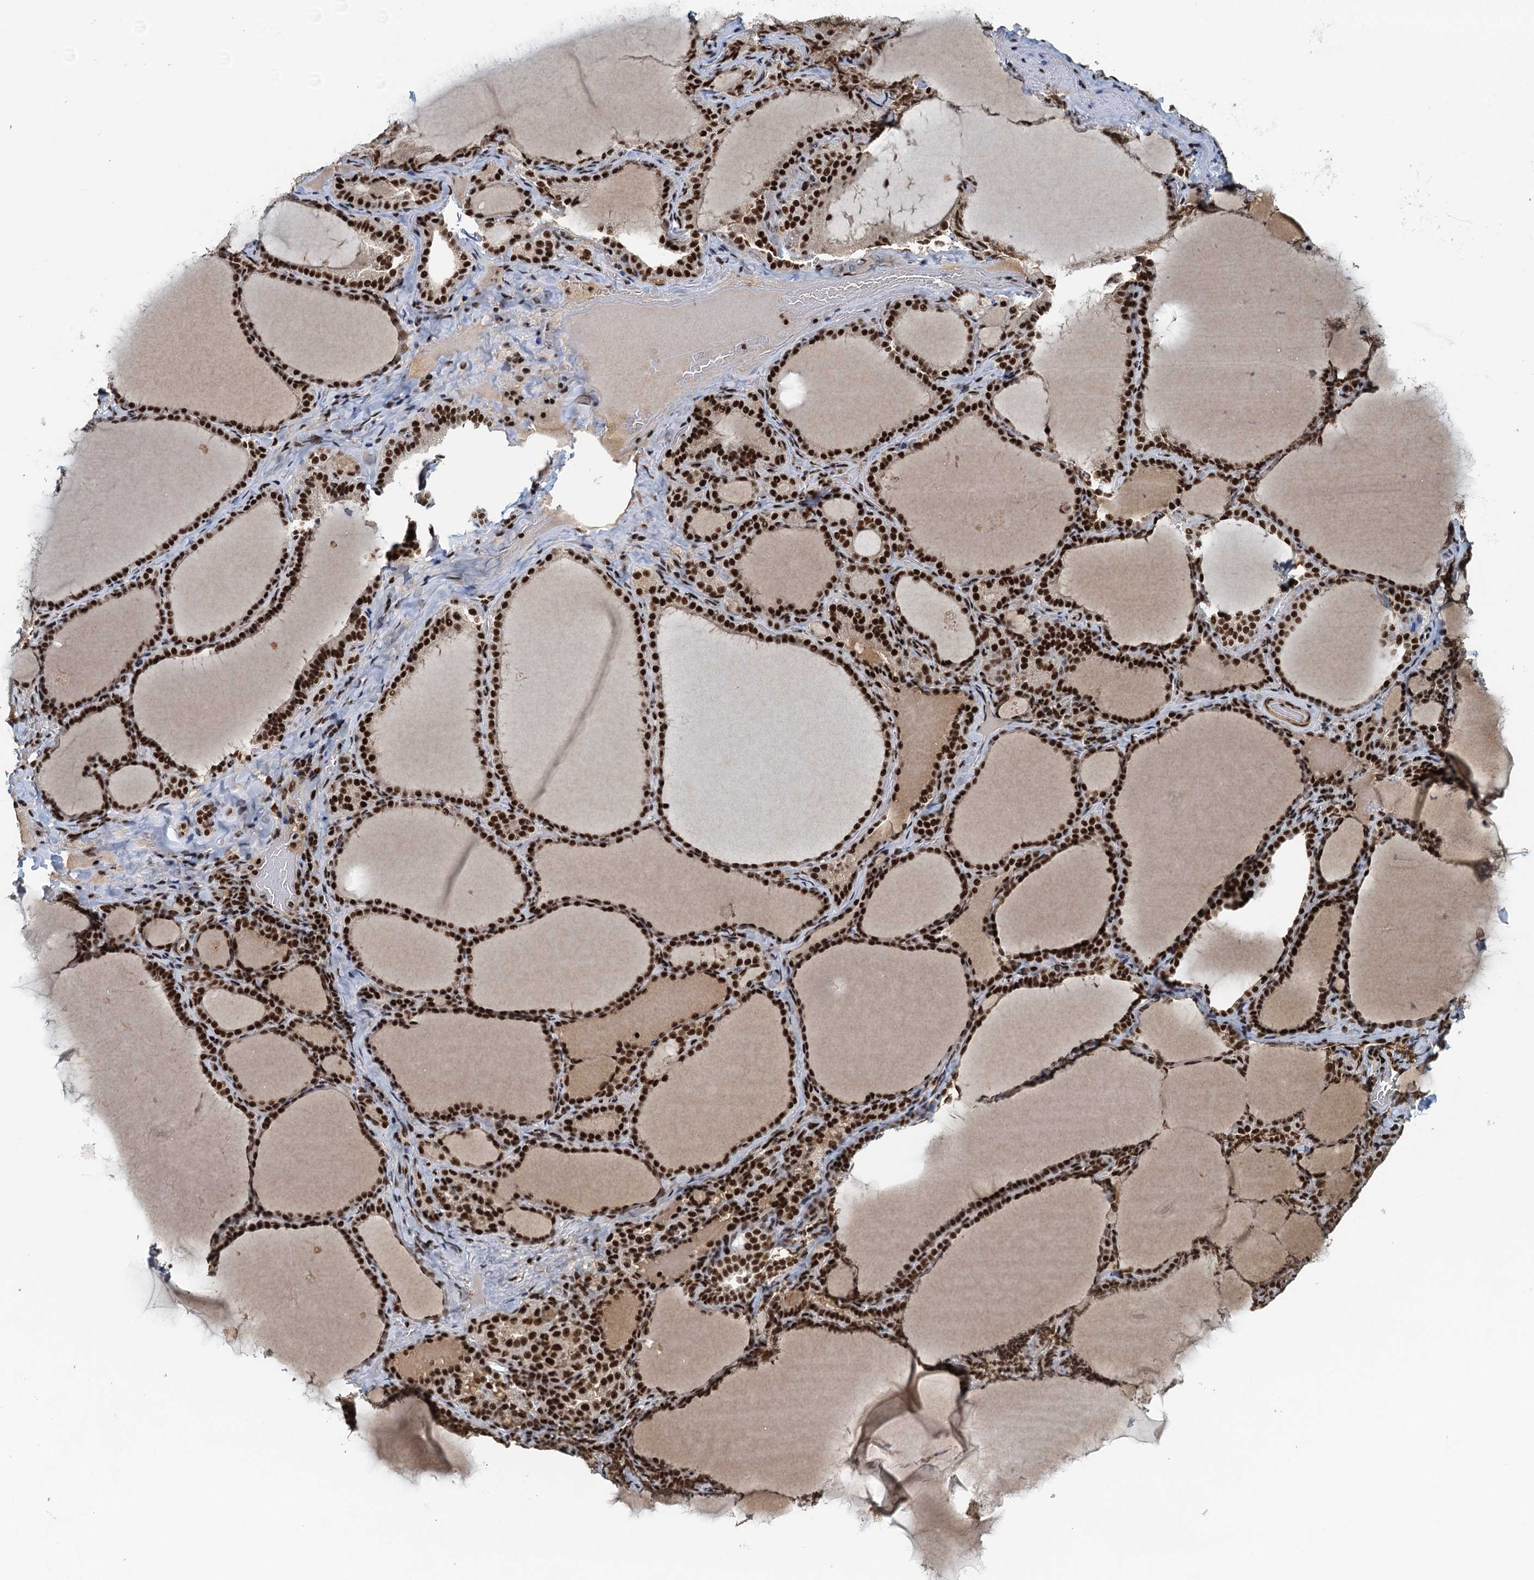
{"staining": {"intensity": "strong", "quantity": ">75%", "location": "nuclear"}, "tissue": "thyroid gland", "cell_type": "Glandular cells", "image_type": "normal", "snomed": [{"axis": "morphology", "description": "Normal tissue, NOS"}, {"axis": "topography", "description": "Thyroid gland"}], "caption": "An image showing strong nuclear expression in about >75% of glandular cells in unremarkable thyroid gland, as visualized by brown immunohistochemical staining.", "gene": "ZC3H18", "patient": {"sex": "female", "age": 39}}